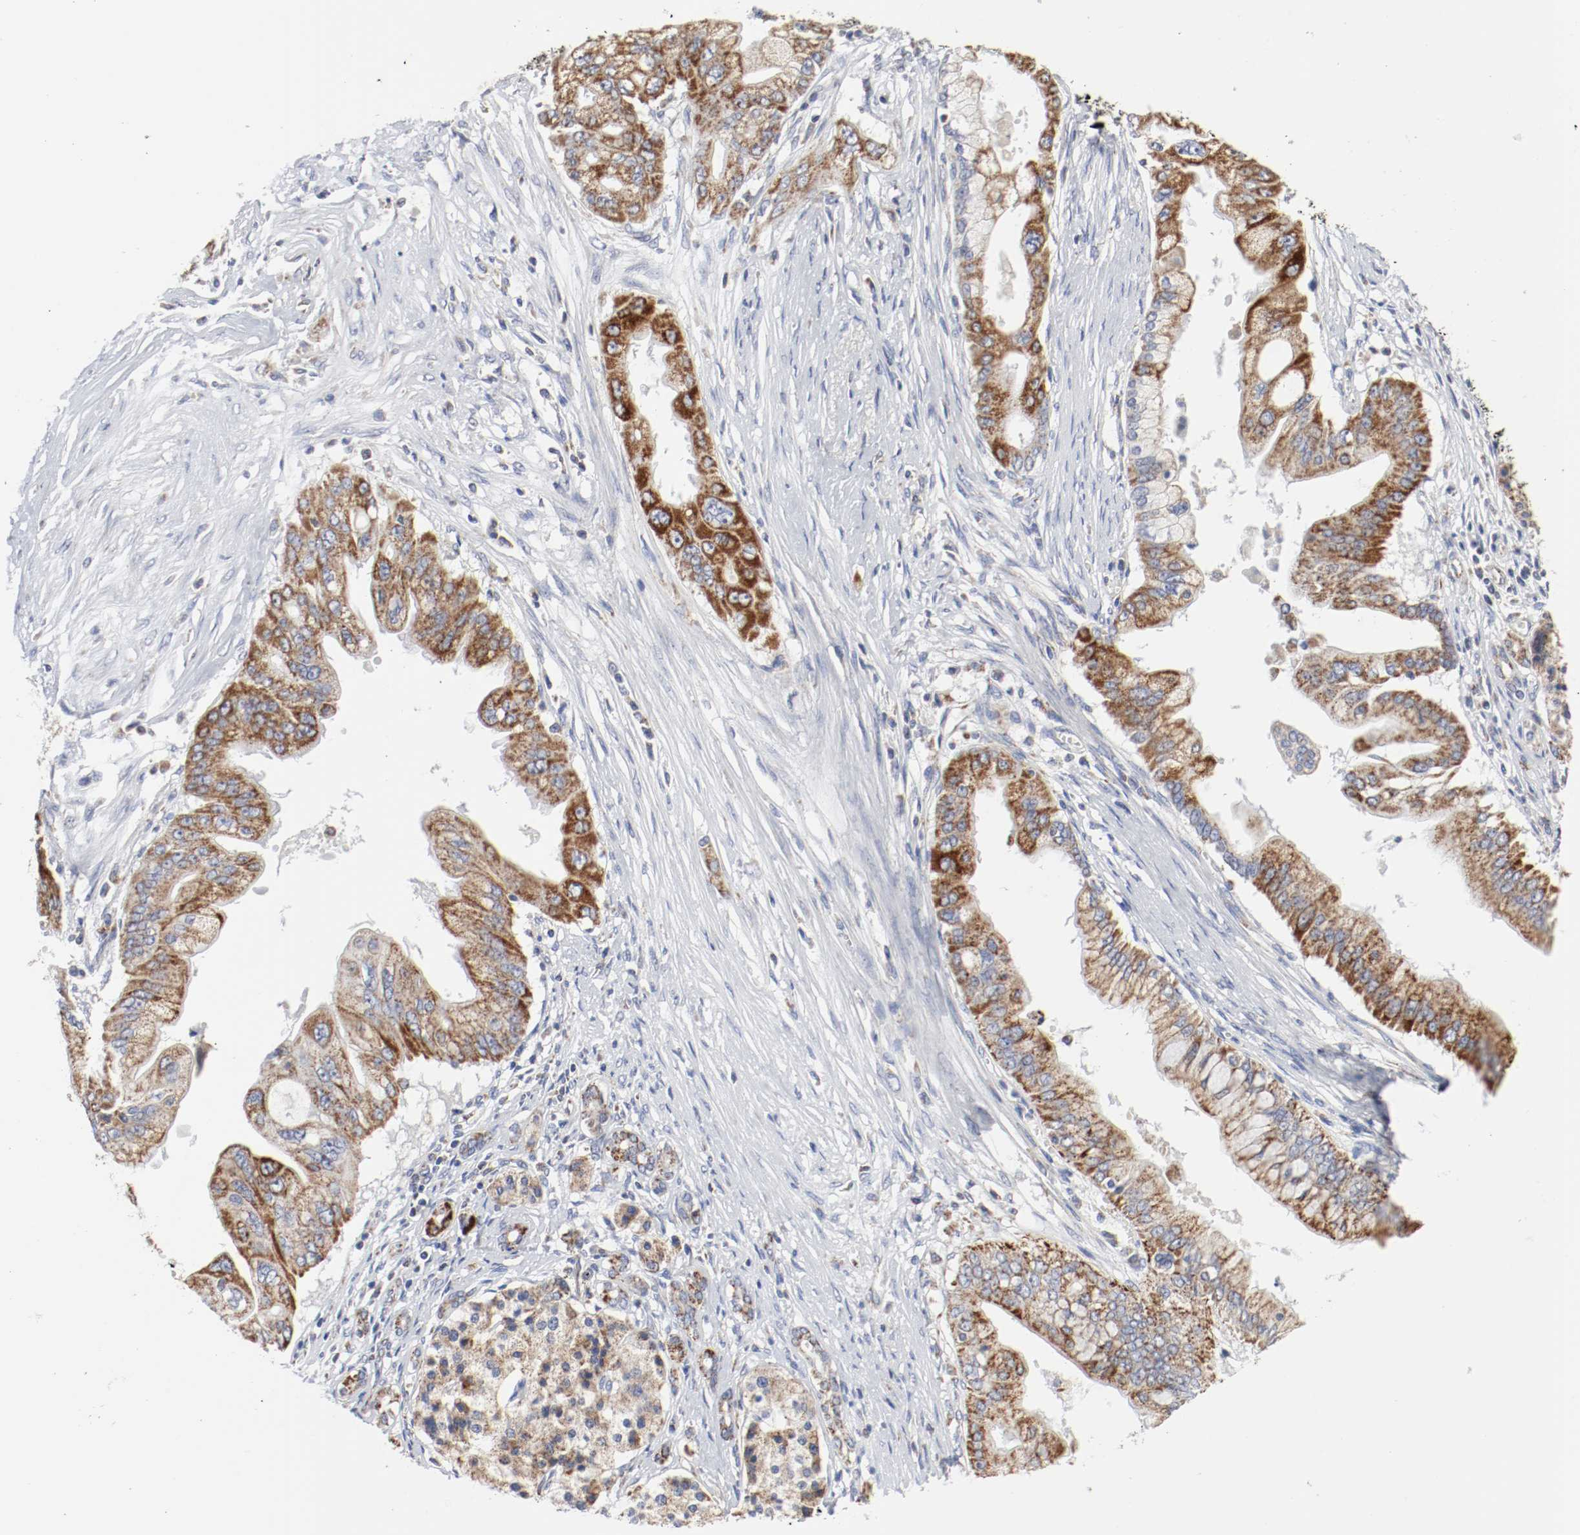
{"staining": {"intensity": "strong", "quantity": ">75%", "location": "cytoplasmic/membranous"}, "tissue": "pancreatic cancer", "cell_type": "Tumor cells", "image_type": "cancer", "snomed": [{"axis": "morphology", "description": "Adenocarcinoma, NOS"}, {"axis": "topography", "description": "Pancreas"}], "caption": "Human pancreatic cancer stained with a protein marker shows strong staining in tumor cells.", "gene": "AFG3L2", "patient": {"sex": "male", "age": 59}}